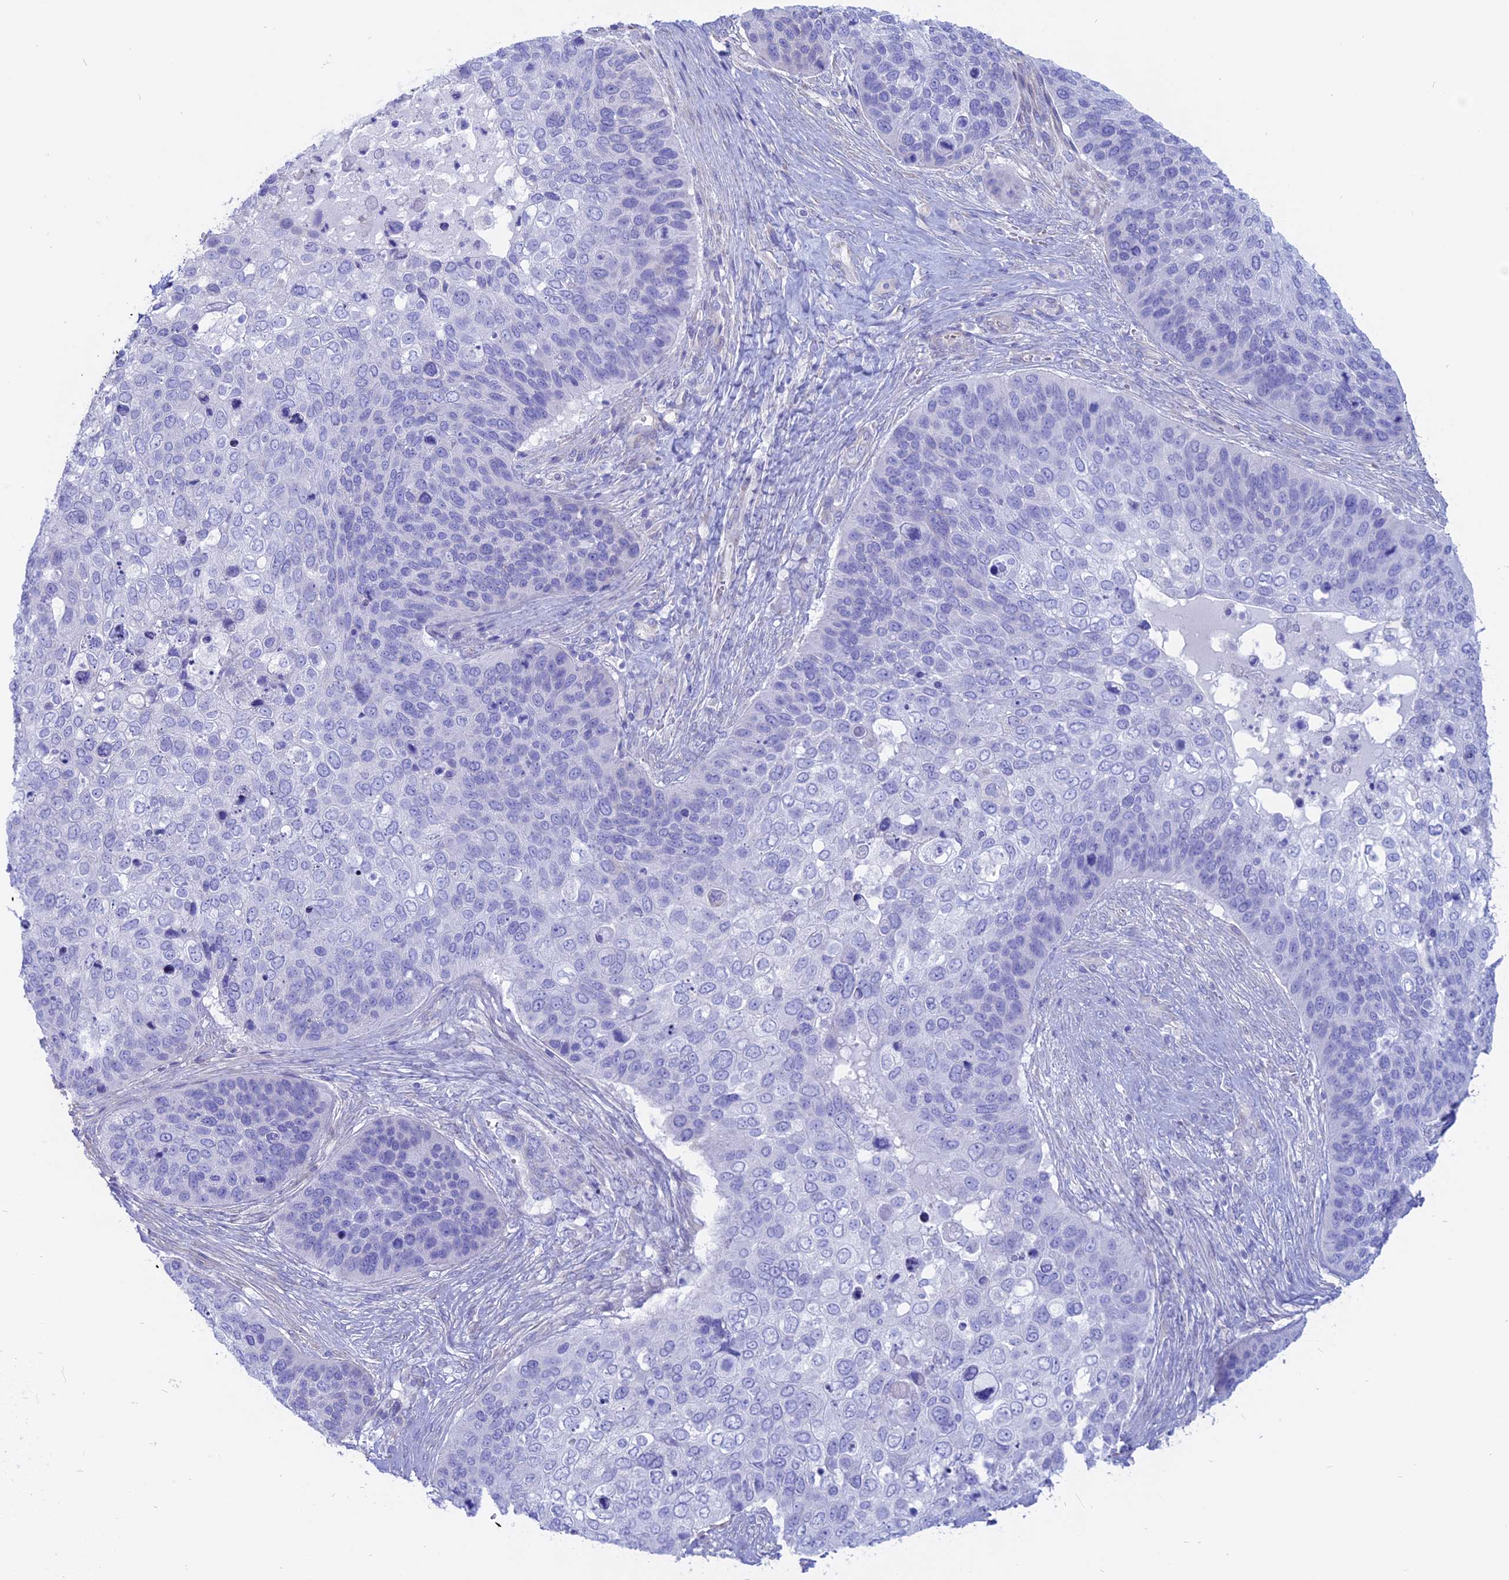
{"staining": {"intensity": "negative", "quantity": "none", "location": "none"}, "tissue": "skin cancer", "cell_type": "Tumor cells", "image_type": "cancer", "snomed": [{"axis": "morphology", "description": "Basal cell carcinoma"}, {"axis": "topography", "description": "Skin"}], "caption": "DAB (3,3'-diaminobenzidine) immunohistochemical staining of skin cancer exhibits no significant expression in tumor cells.", "gene": "OR2AE1", "patient": {"sex": "female", "age": 74}}